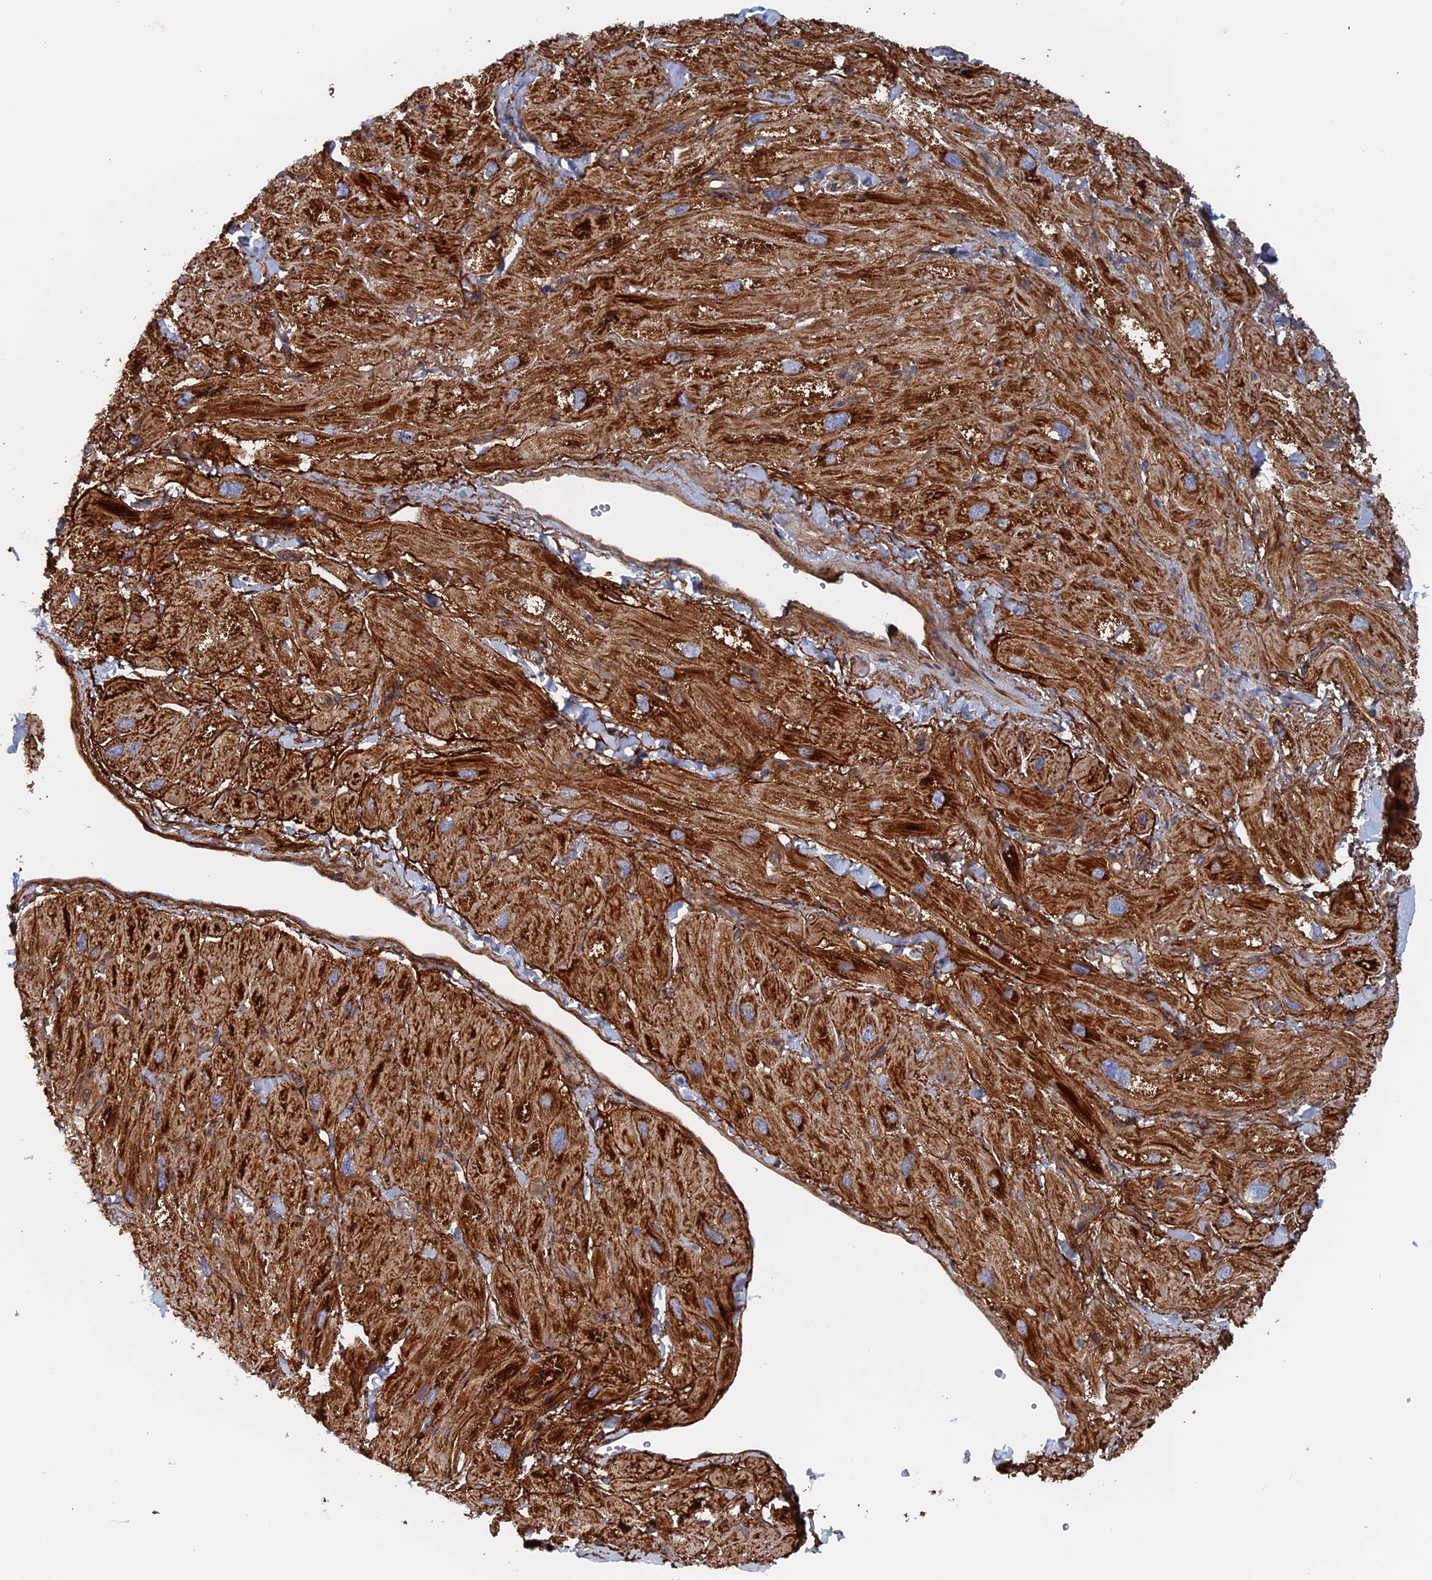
{"staining": {"intensity": "strong", "quantity": ">75%", "location": "cytoplasmic/membranous"}, "tissue": "heart muscle", "cell_type": "Cardiomyocytes", "image_type": "normal", "snomed": [{"axis": "morphology", "description": "Normal tissue, NOS"}, {"axis": "topography", "description": "Heart"}], "caption": "Approximately >75% of cardiomyocytes in unremarkable heart muscle exhibit strong cytoplasmic/membranous protein staining as visualized by brown immunohistochemical staining.", "gene": "TMEM196", "patient": {"sex": "male", "age": 65}}